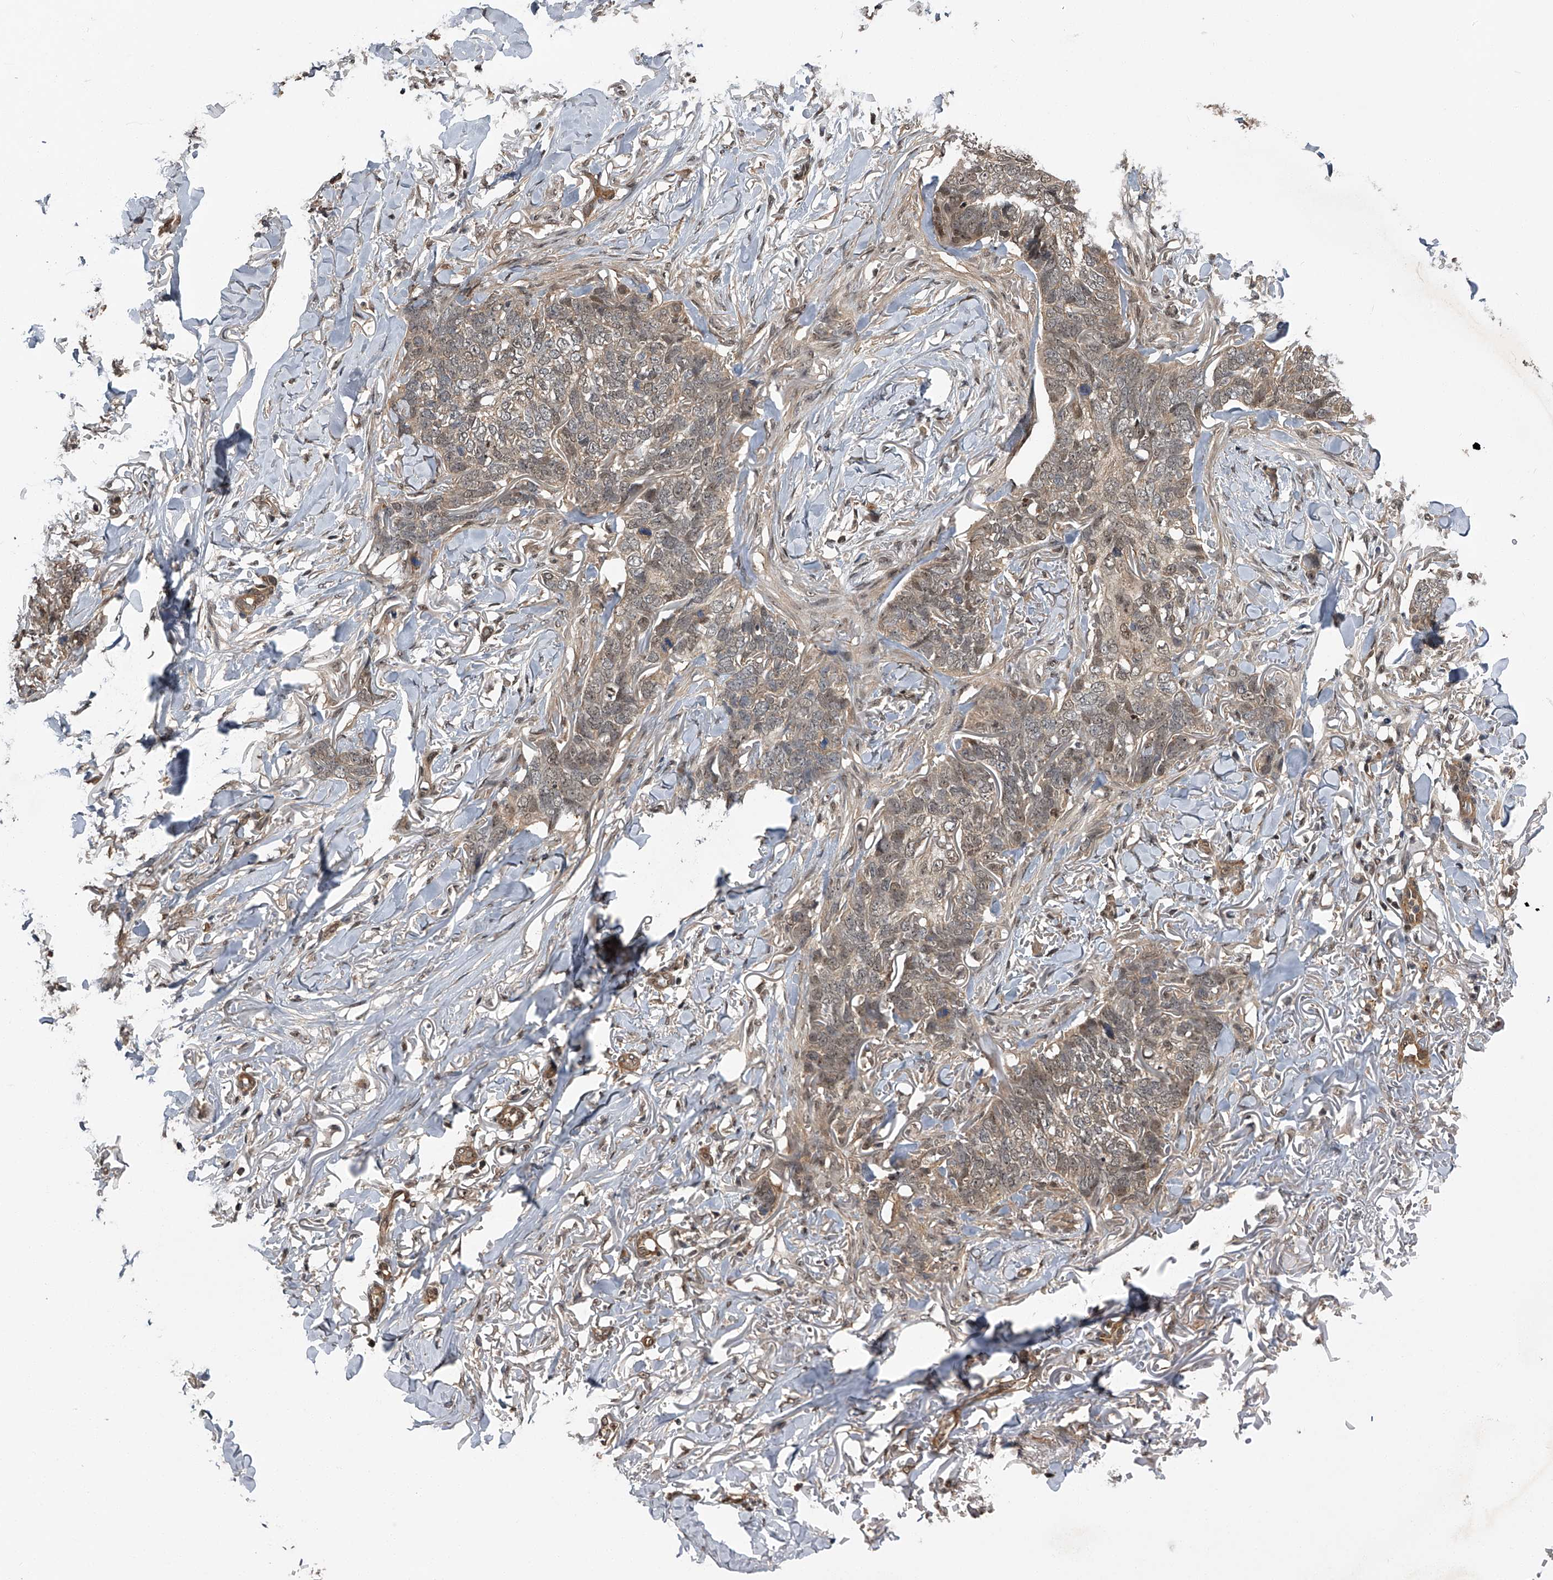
{"staining": {"intensity": "weak", "quantity": "25%-75%", "location": "cytoplasmic/membranous,nuclear"}, "tissue": "skin cancer", "cell_type": "Tumor cells", "image_type": "cancer", "snomed": [{"axis": "morphology", "description": "Normal tissue, NOS"}, {"axis": "morphology", "description": "Basal cell carcinoma"}, {"axis": "topography", "description": "Skin"}], "caption": "Skin cancer stained for a protein displays weak cytoplasmic/membranous and nuclear positivity in tumor cells.", "gene": "SLC12A8", "patient": {"sex": "male", "age": 77}}